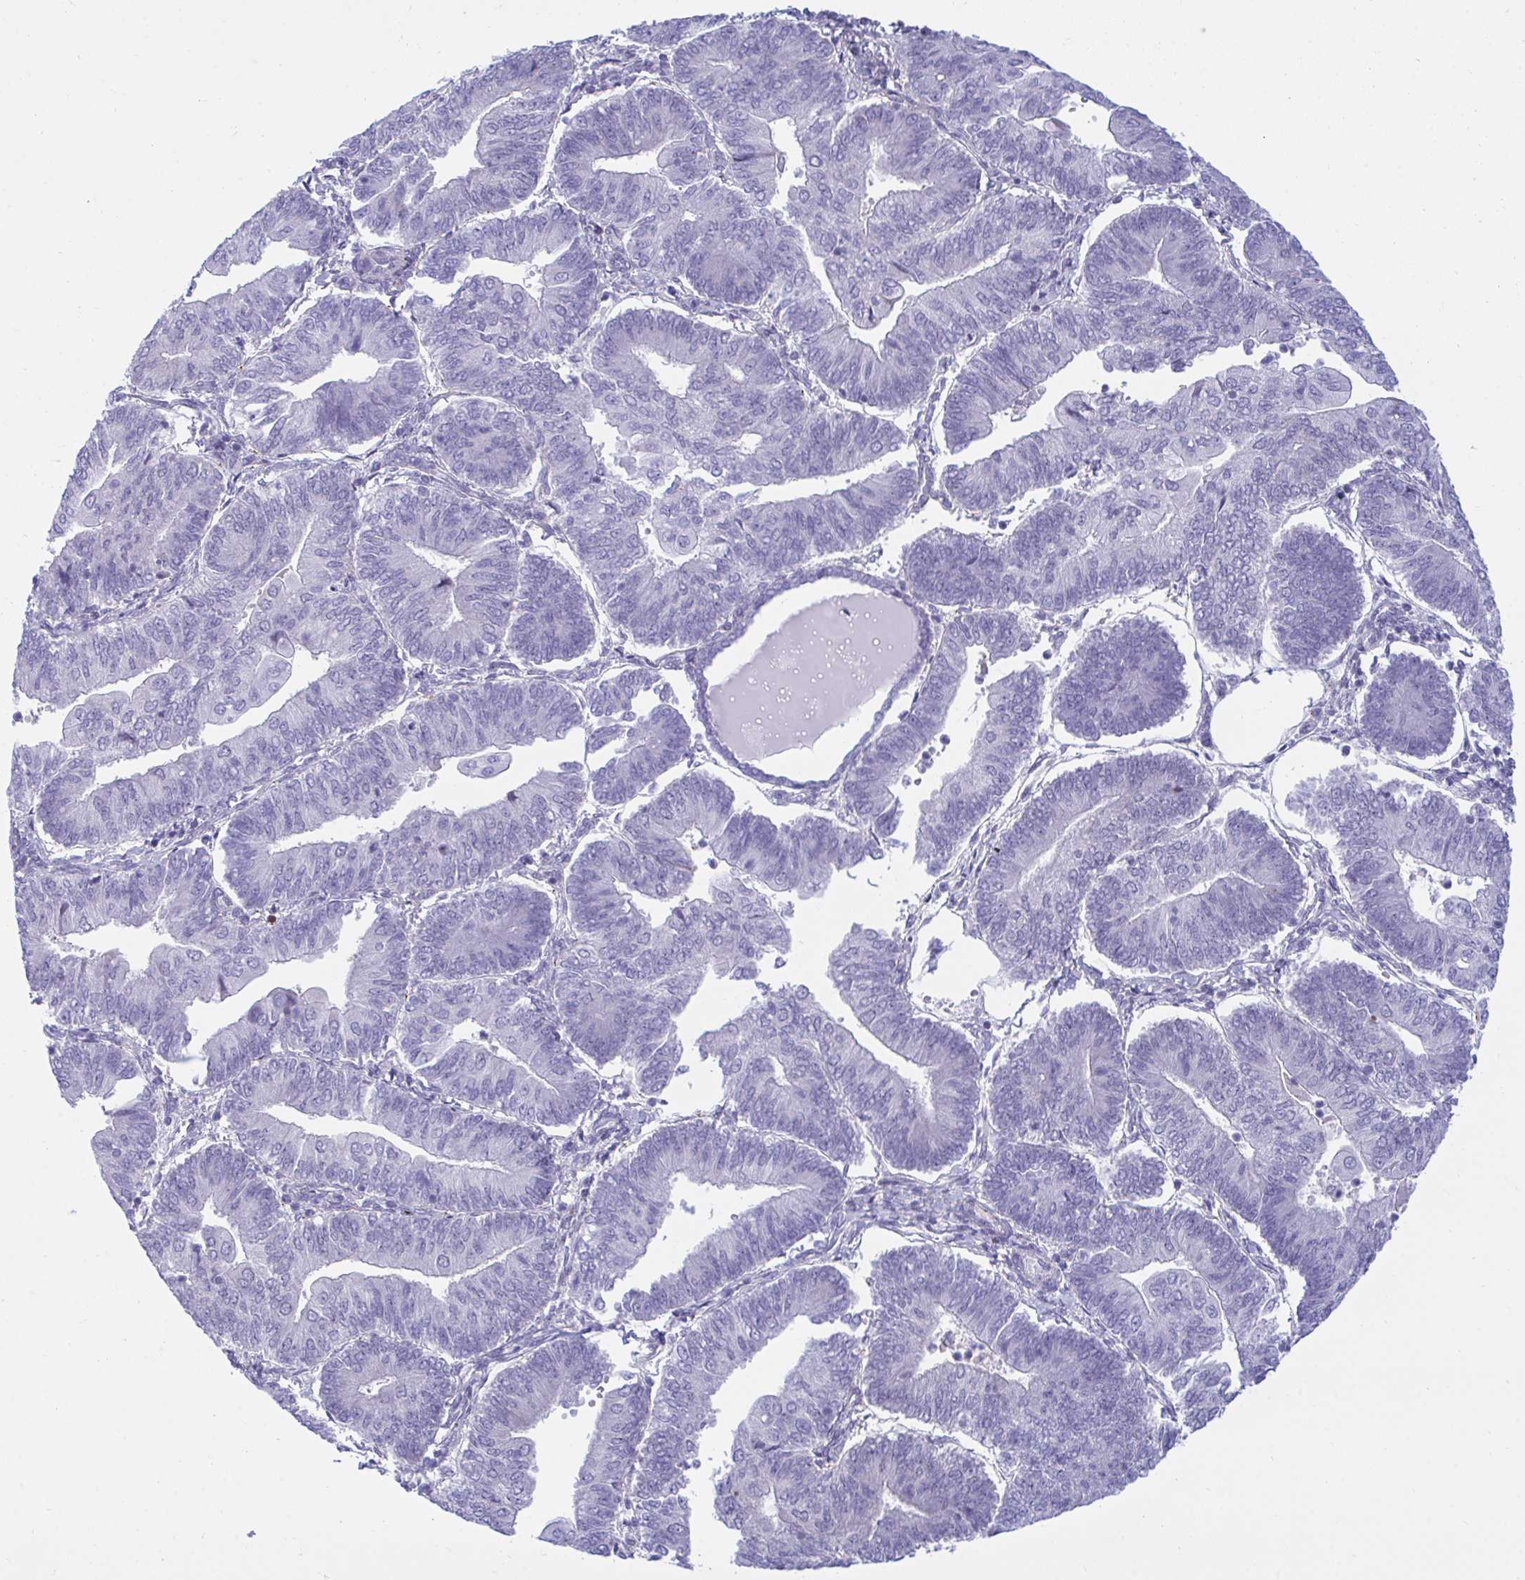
{"staining": {"intensity": "negative", "quantity": "none", "location": "none"}, "tissue": "endometrial cancer", "cell_type": "Tumor cells", "image_type": "cancer", "snomed": [{"axis": "morphology", "description": "Adenocarcinoma, NOS"}, {"axis": "topography", "description": "Endometrium"}], "caption": "This is an IHC histopathology image of endometrial cancer. There is no positivity in tumor cells.", "gene": "SLC25A51", "patient": {"sex": "female", "age": 65}}